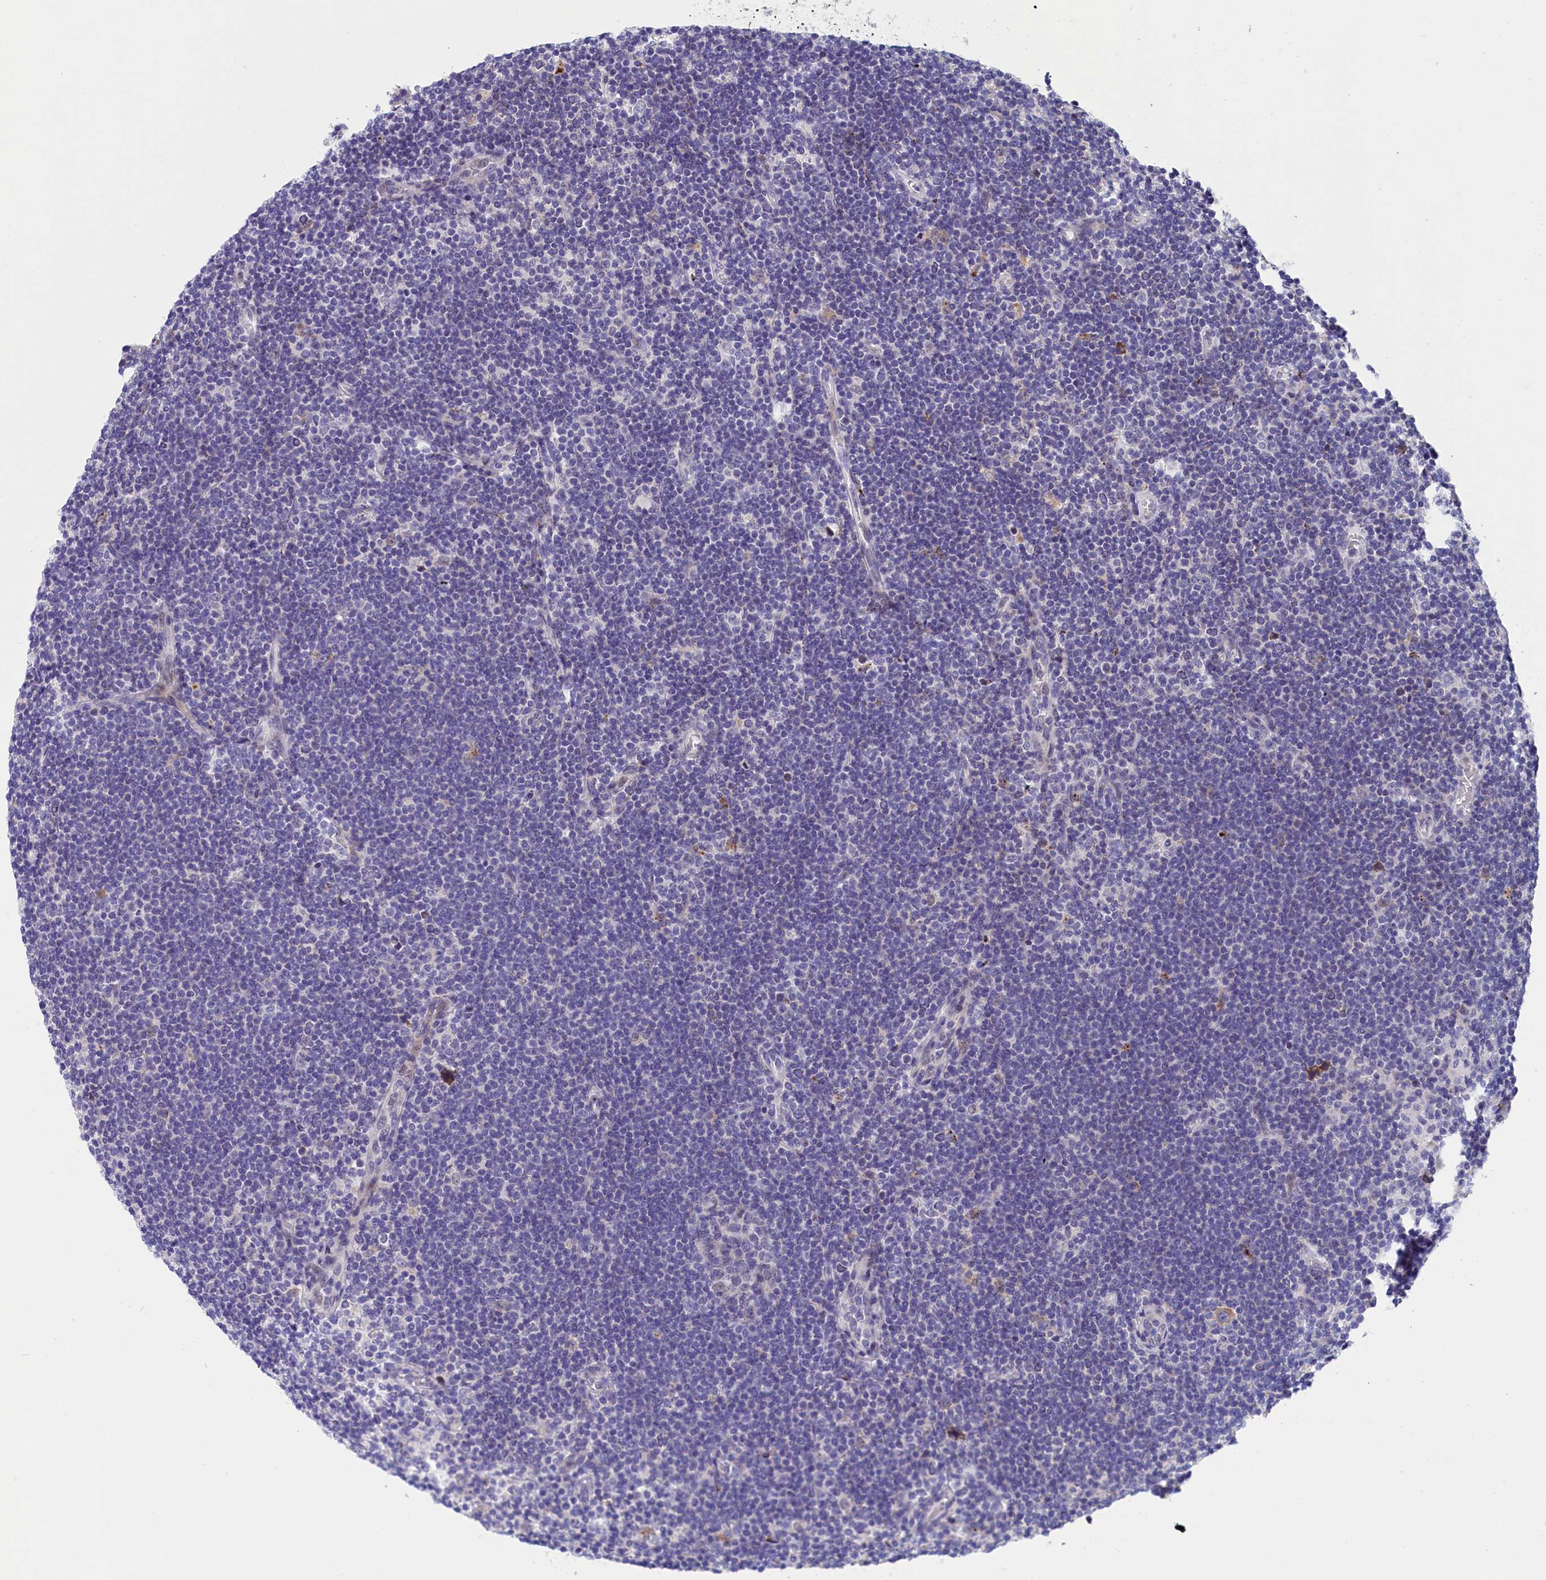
{"staining": {"intensity": "negative", "quantity": "none", "location": "none"}, "tissue": "lymphoma", "cell_type": "Tumor cells", "image_type": "cancer", "snomed": [{"axis": "morphology", "description": "Hodgkin's disease, NOS"}, {"axis": "topography", "description": "Lymph node"}], "caption": "Immunohistochemistry photomicrograph of neoplastic tissue: Hodgkin's disease stained with DAB (3,3'-diaminobenzidine) exhibits no significant protein positivity in tumor cells.", "gene": "SCD5", "patient": {"sex": "female", "age": 57}}